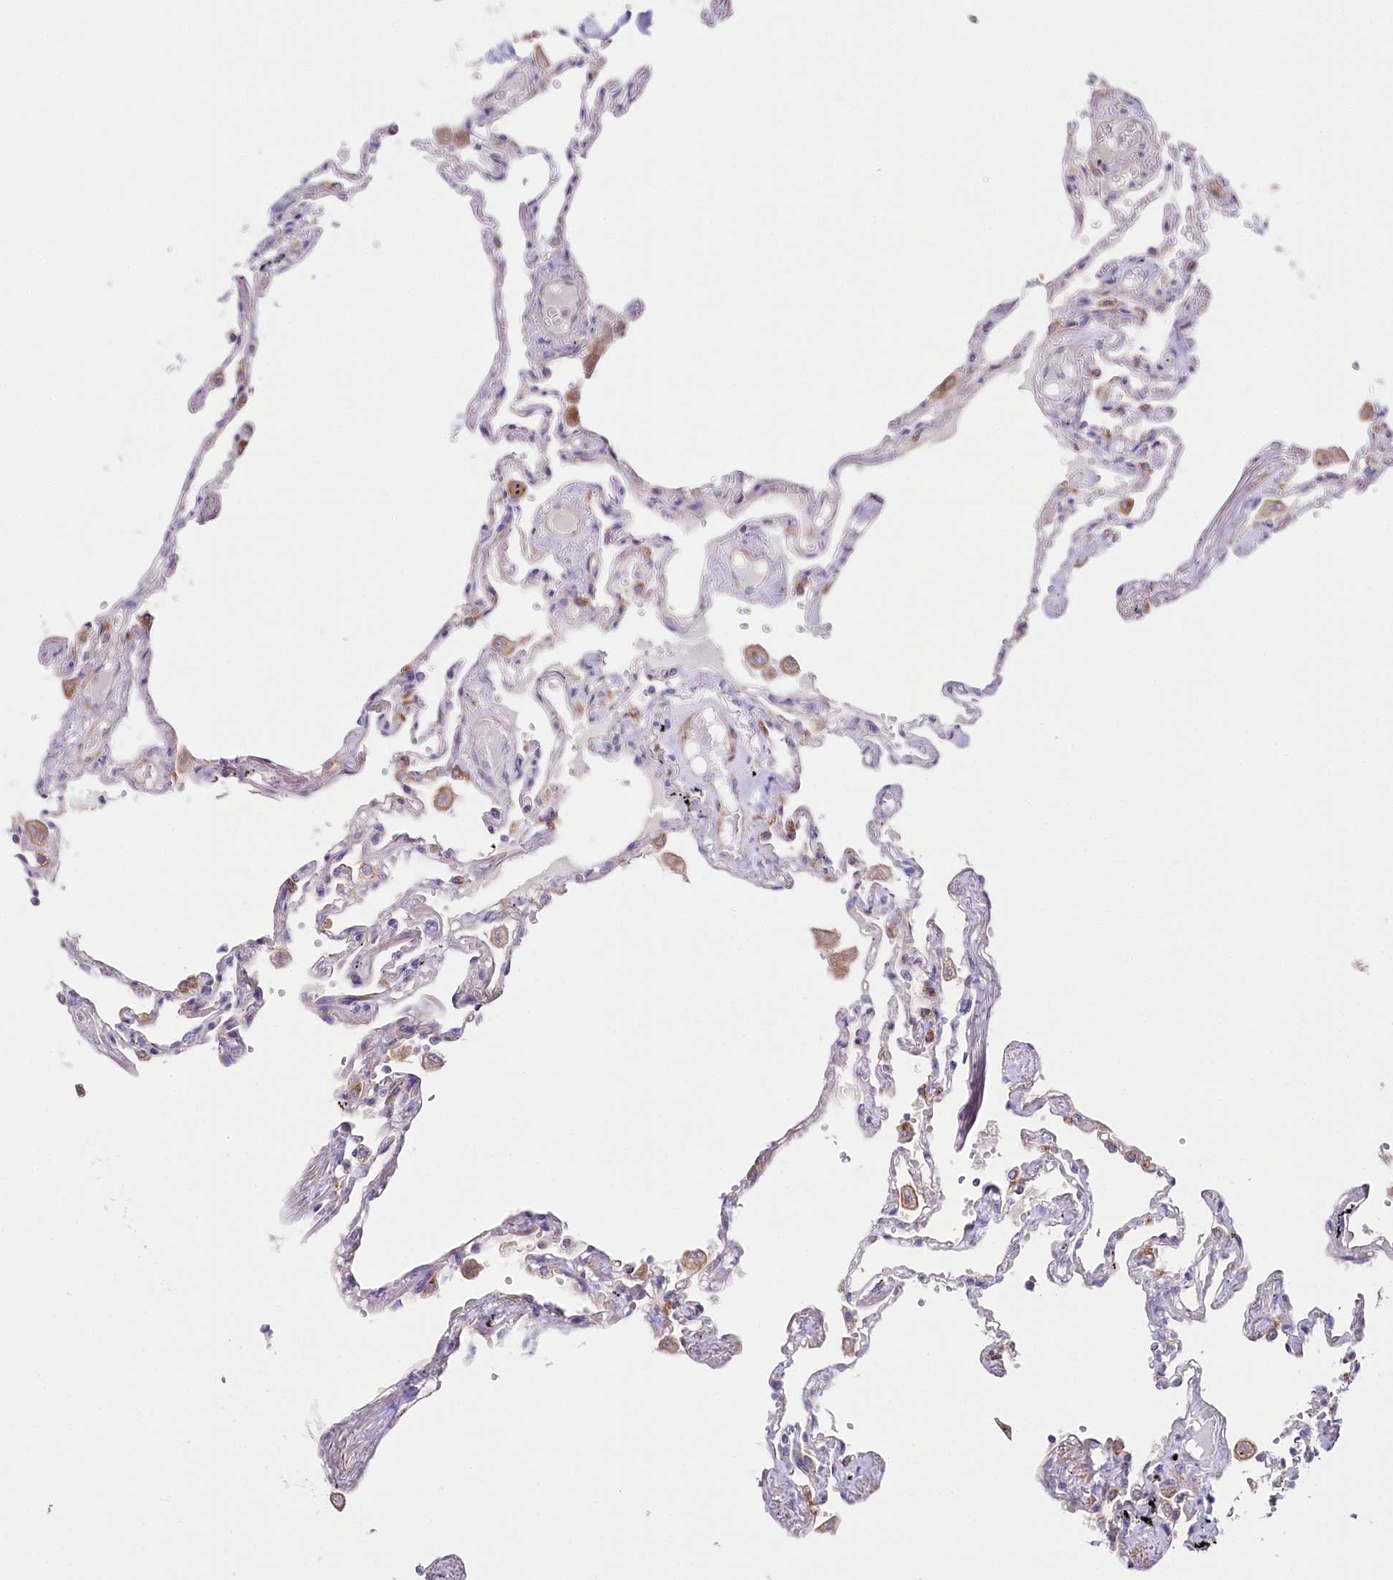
{"staining": {"intensity": "negative", "quantity": "none", "location": "none"}, "tissue": "lung", "cell_type": "Alveolar cells", "image_type": "normal", "snomed": [{"axis": "morphology", "description": "Normal tissue, NOS"}, {"axis": "topography", "description": "Lung"}], "caption": "A high-resolution micrograph shows immunohistochemistry (IHC) staining of benign lung, which reveals no significant expression in alveolar cells. (DAB (3,3'-diaminobenzidine) IHC, high magnification).", "gene": "STX6", "patient": {"sex": "female", "age": 67}}